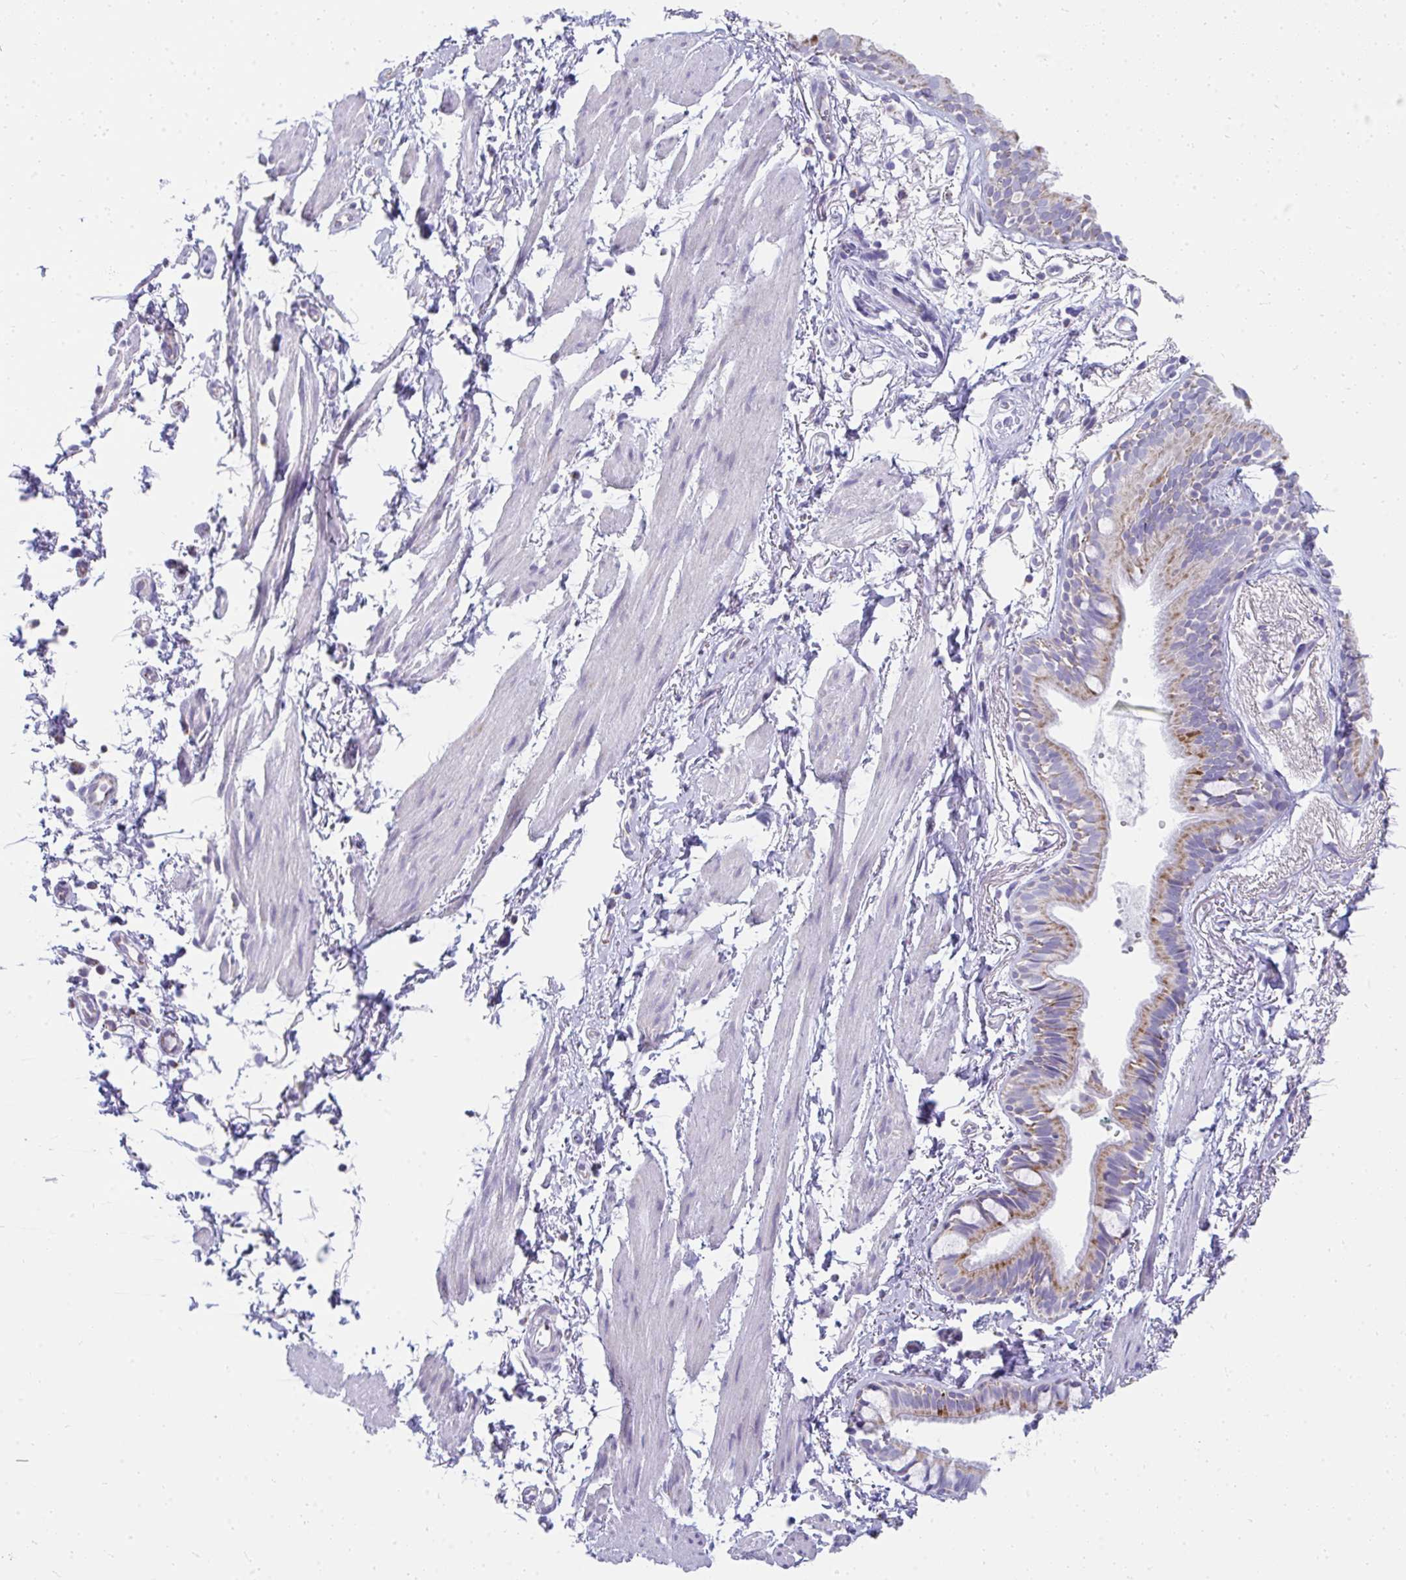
{"staining": {"intensity": "moderate", "quantity": "25%-75%", "location": "cytoplasmic/membranous"}, "tissue": "bronchus", "cell_type": "Respiratory epithelial cells", "image_type": "normal", "snomed": [{"axis": "morphology", "description": "Normal tissue, NOS"}, {"axis": "topography", "description": "Cartilage tissue"}, {"axis": "topography", "description": "Bronchus"}, {"axis": "topography", "description": "Peripheral nerve tissue"}], "caption": "Immunohistochemistry photomicrograph of normal bronchus: human bronchus stained using immunohistochemistry (IHC) reveals medium levels of moderate protein expression localized specifically in the cytoplasmic/membranous of respiratory epithelial cells, appearing as a cytoplasmic/membranous brown color.", "gene": "SLC6A1", "patient": {"sex": "female", "age": 59}}